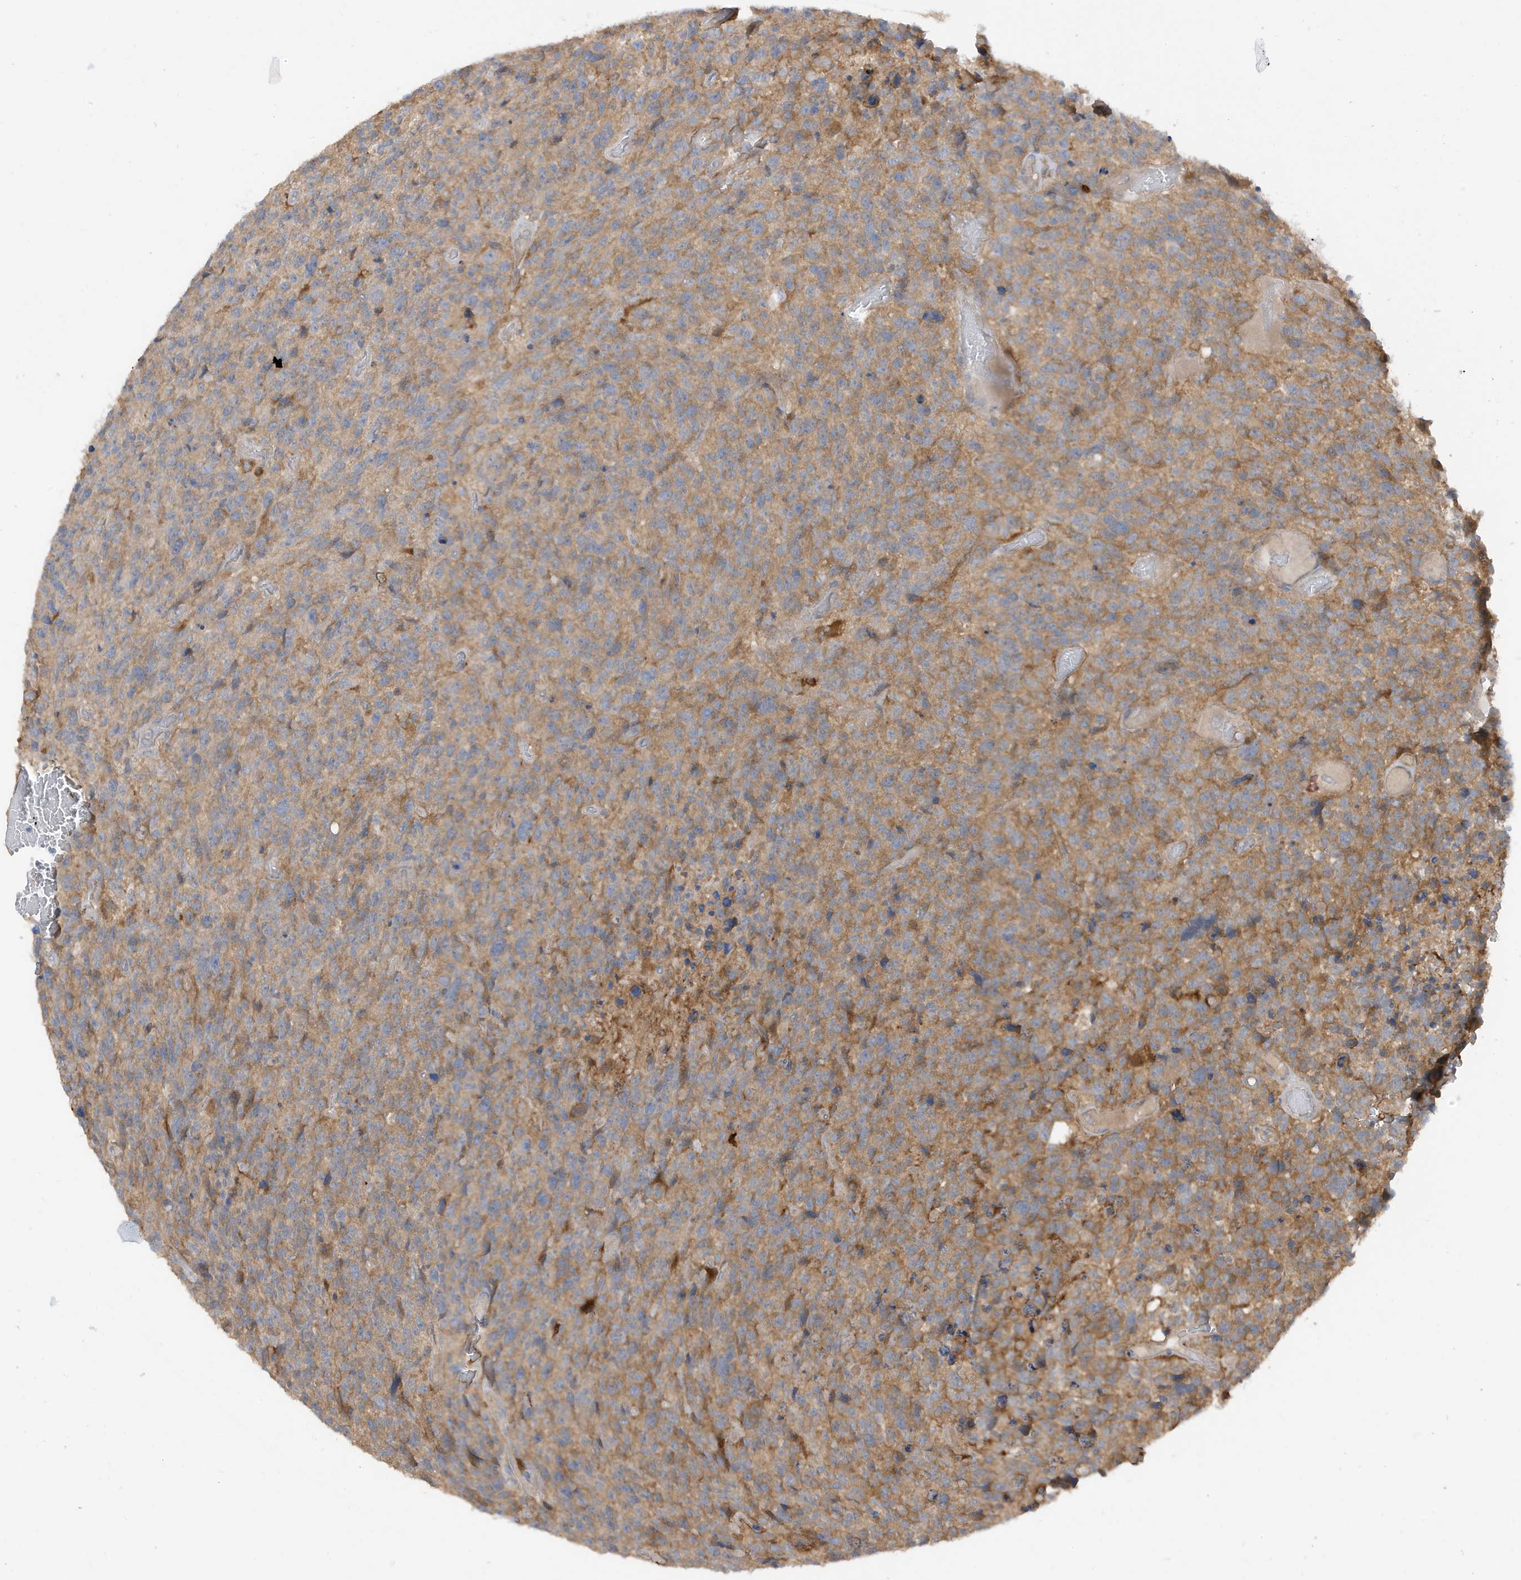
{"staining": {"intensity": "weak", "quantity": "<25%", "location": "cytoplasmic/membranous"}, "tissue": "glioma", "cell_type": "Tumor cells", "image_type": "cancer", "snomed": [{"axis": "morphology", "description": "Glioma, malignant, High grade"}, {"axis": "topography", "description": "Brain"}], "caption": "Tumor cells are negative for brown protein staining in glioma.", "gene": "PHACTR2", "patient": {"sex": "male", "age": 69}}